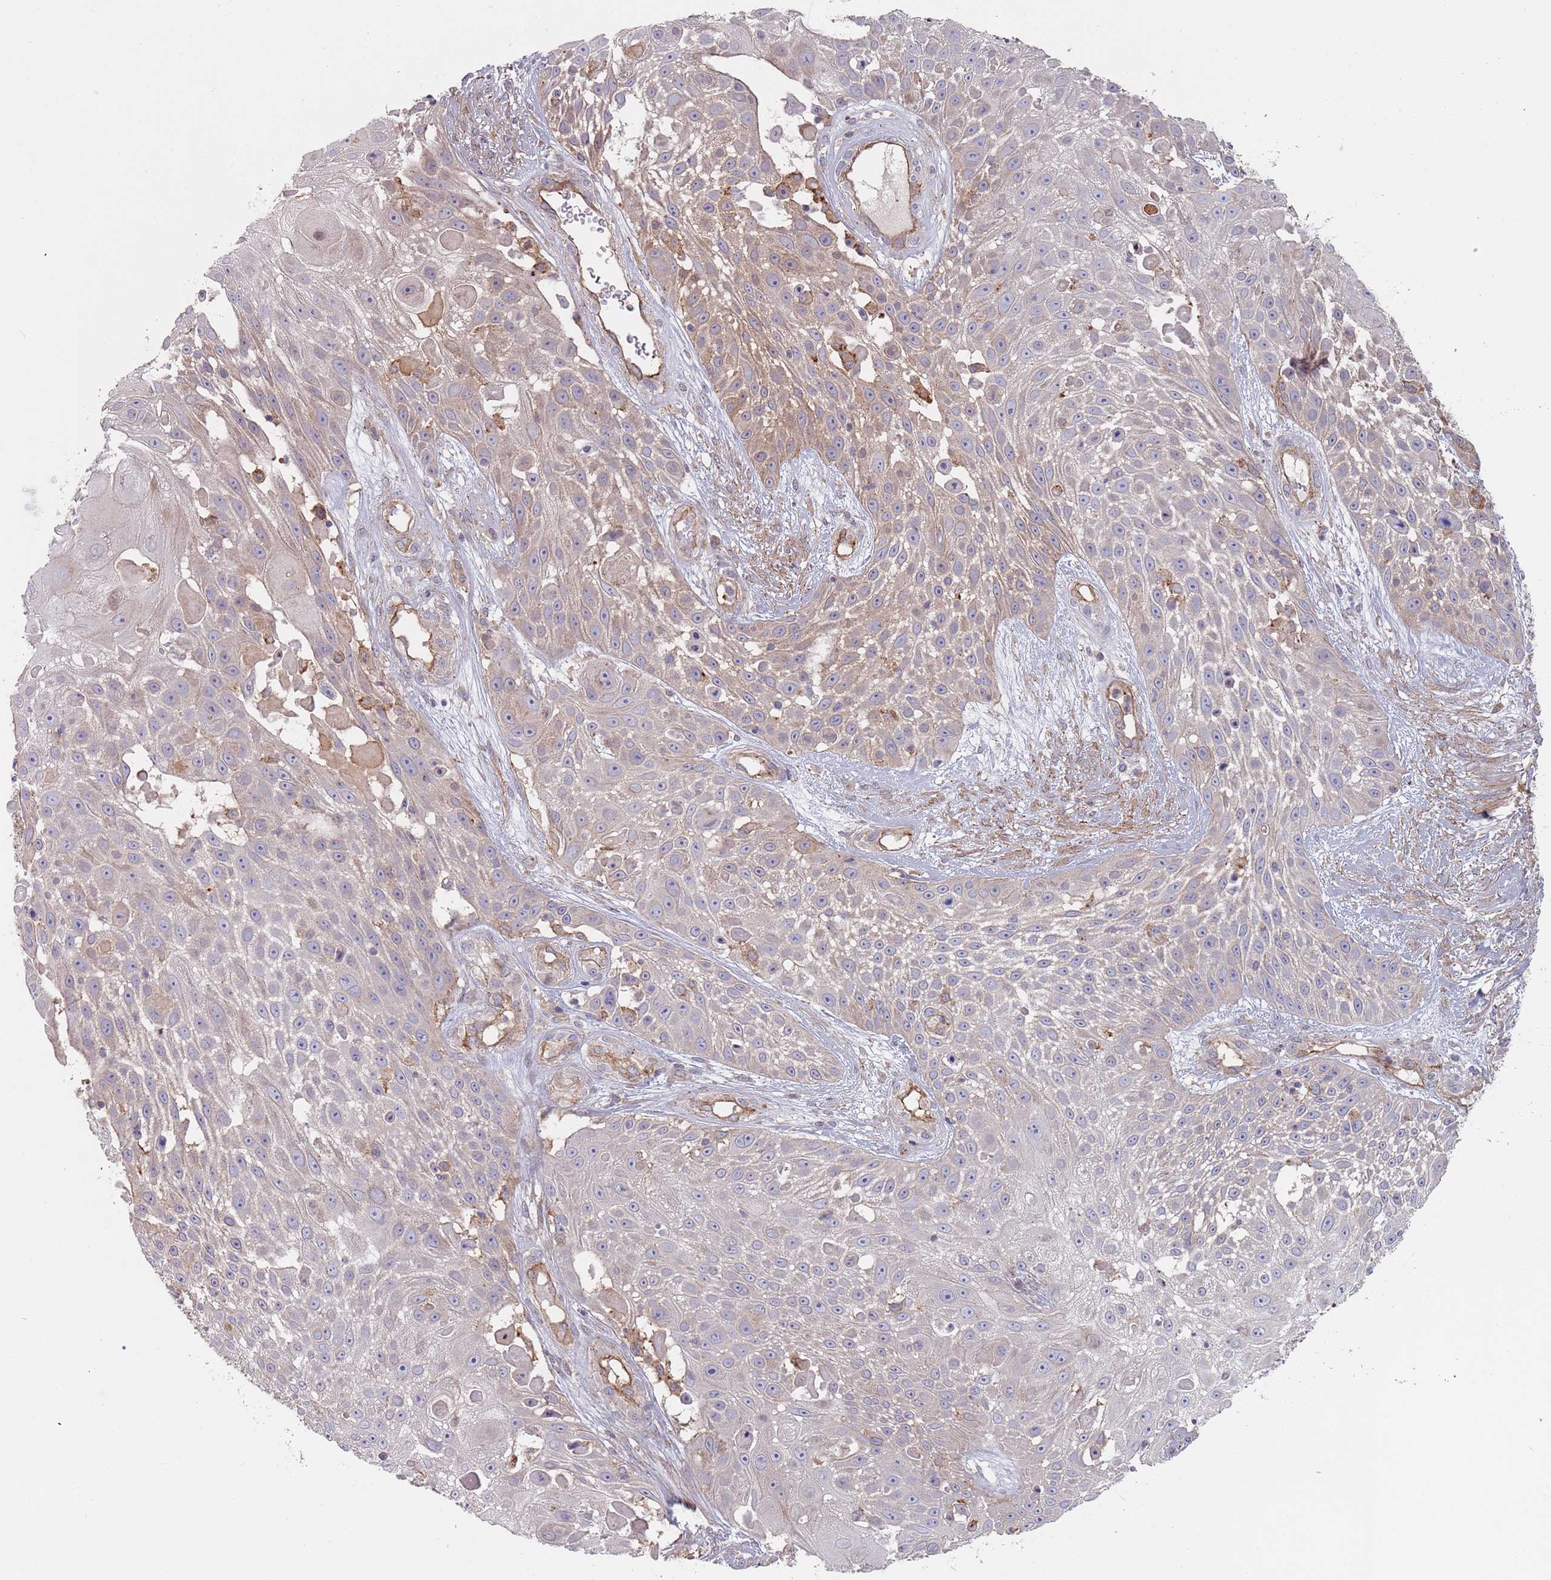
{"staining": {"intensity": "weak", "quantity": "25%-75%", "location": "cytoplasmic/membranous"}, "tissue": "skin cancer", "cell_type": "Tumor cells", "image_type": "cancer", "snomed": [{"axis": "morphology", "description": "Squamous cell carcinoma, NOS"}, {"axis": "topography", "description": "Skin"}], "caption": "Human skin cancer stained with a brown dye exhibits weak cytoplasmic/membranous positive staining in about 25%-75% of tumor cells.", "gene": "APPL2", "patient": {"sex": "female", "age": 86}}